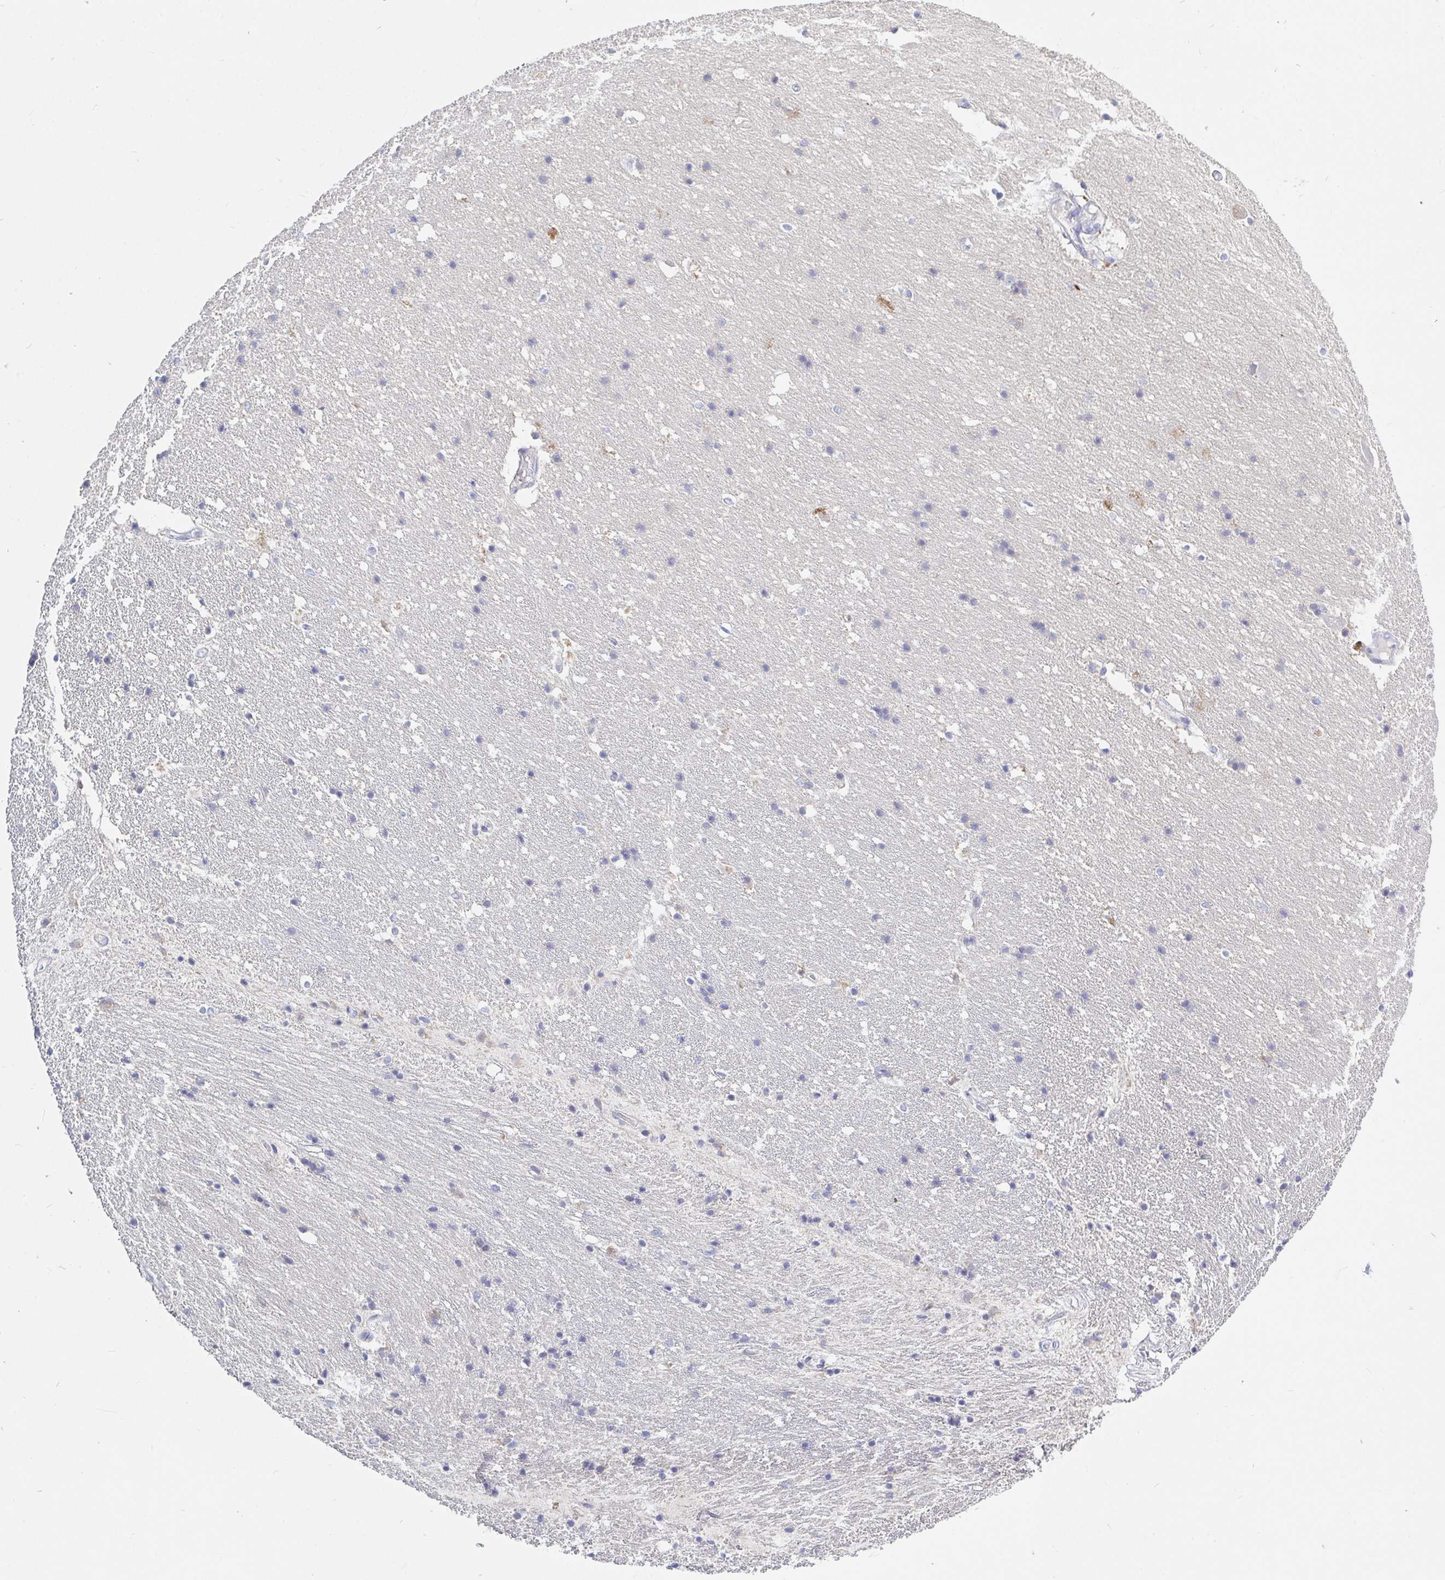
{"staining": {"intensity": "negative", "quantity": "none", "location": "none"}, "tissue": "hippocampus", "cell_type": "Glial cells", "image_type": "normal", "snomed": [{"axis": "morphology", "description": "Normal tissue, NOS"}, {"axis": "topography", "description": "Hippocampus"}], "caption": "This is an immunohistochemistry photomicrograph of benign hippocampus. There is no staining in glial cells.", "gene": "ZNF561", "patient": {"sex": "male", "age": 63}}